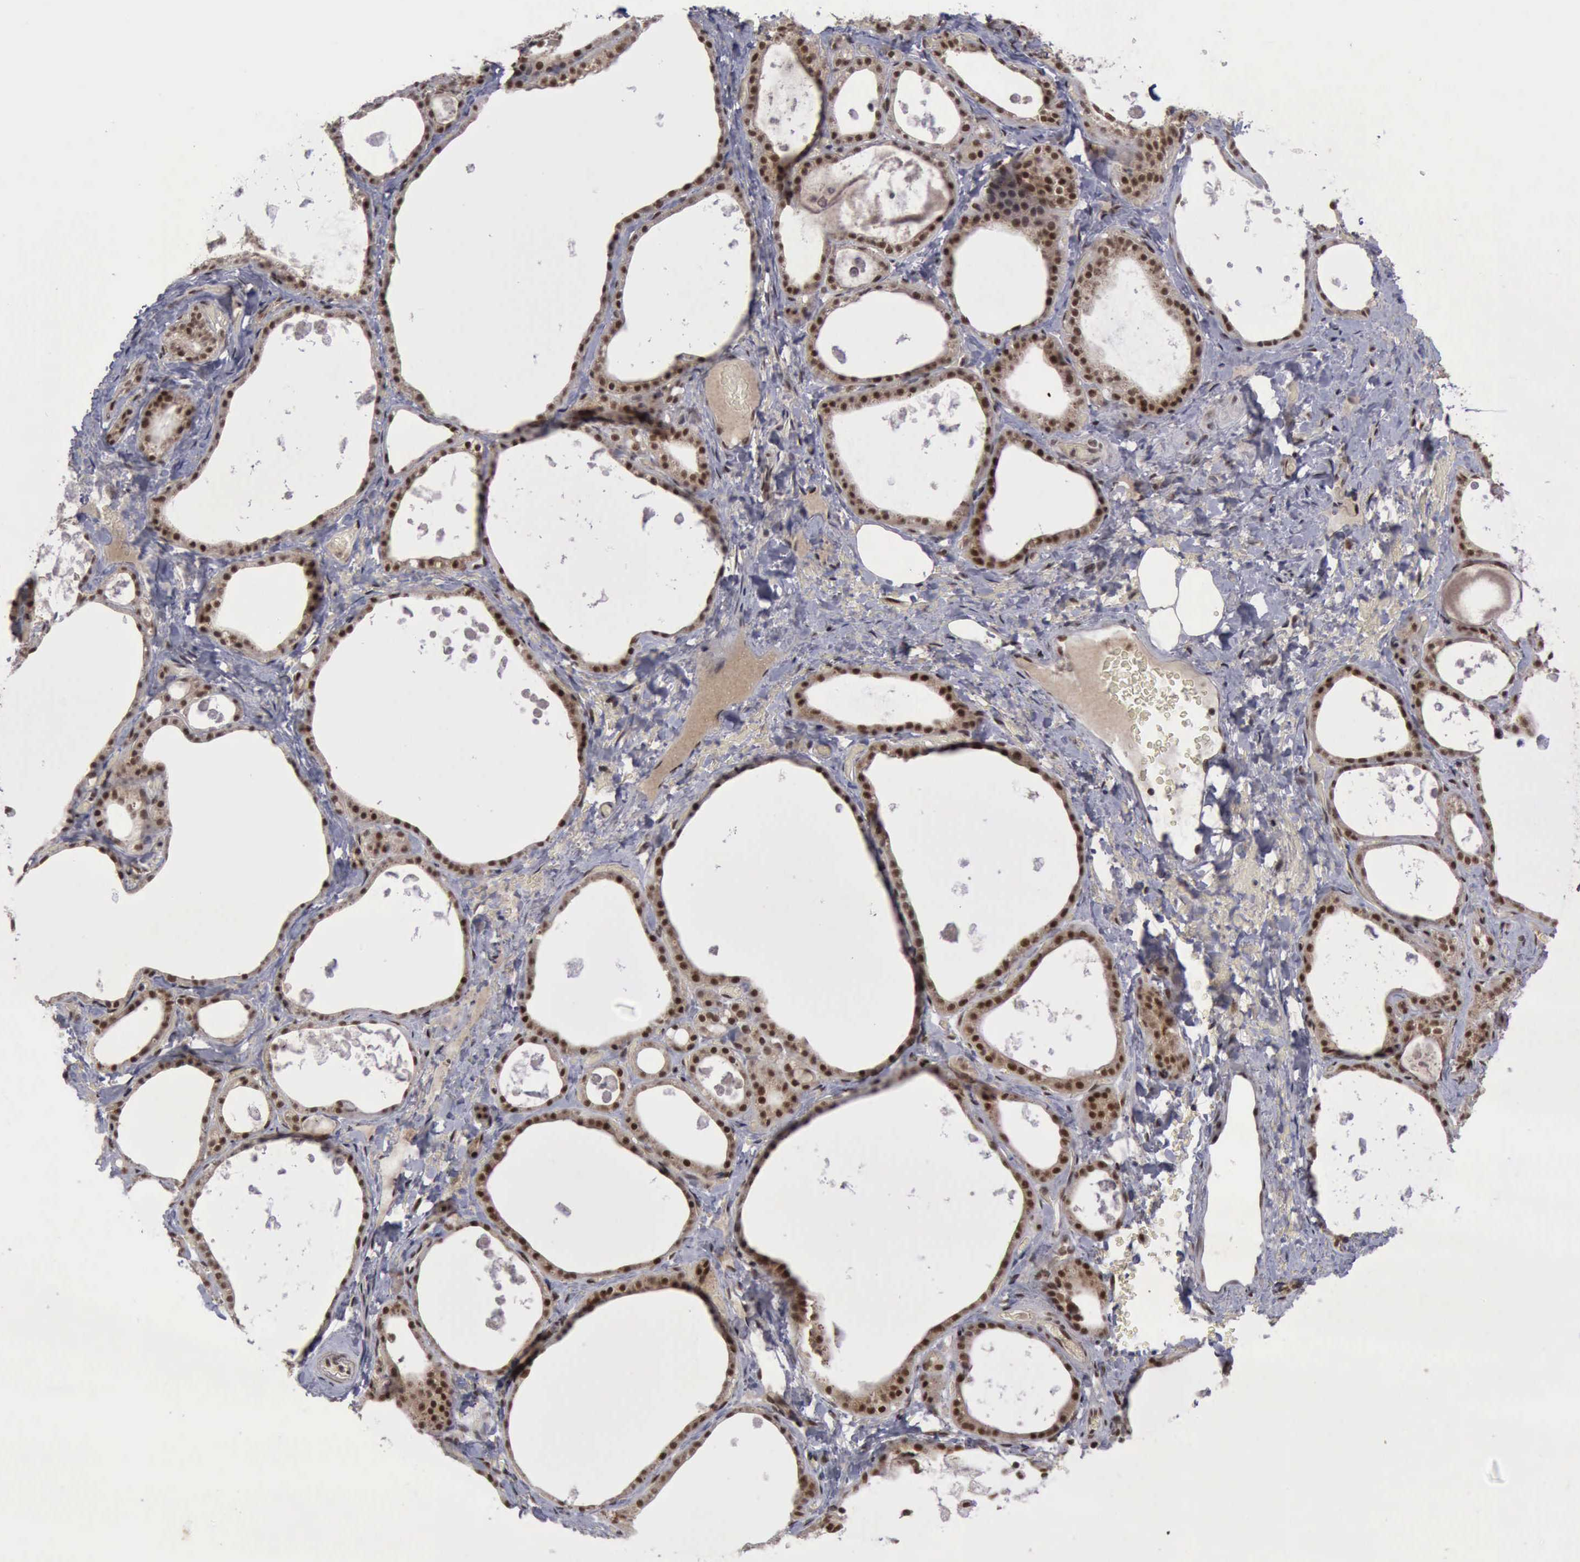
{"staining": {"intensity": "strong", "quantity": ">75%", "location": "cytoplasmic/membranous,nuclear"}, "tissue": "thyroid gland", "cell_type": "Glandular cells", "image_type": "normal", "snomed": [{"axis": "morphology", "description": "Normal tissue, NOS"}, {"axis": "topography", "description": "Thyroid gland"}], "caption": "Protein staining shows strong cytoplasmic/membranous,nuclear positivity in about >75% of glandular cells in normal thyroid gland.", "gene": "ATM", "patient": {"sex": "male", "age": 61}}